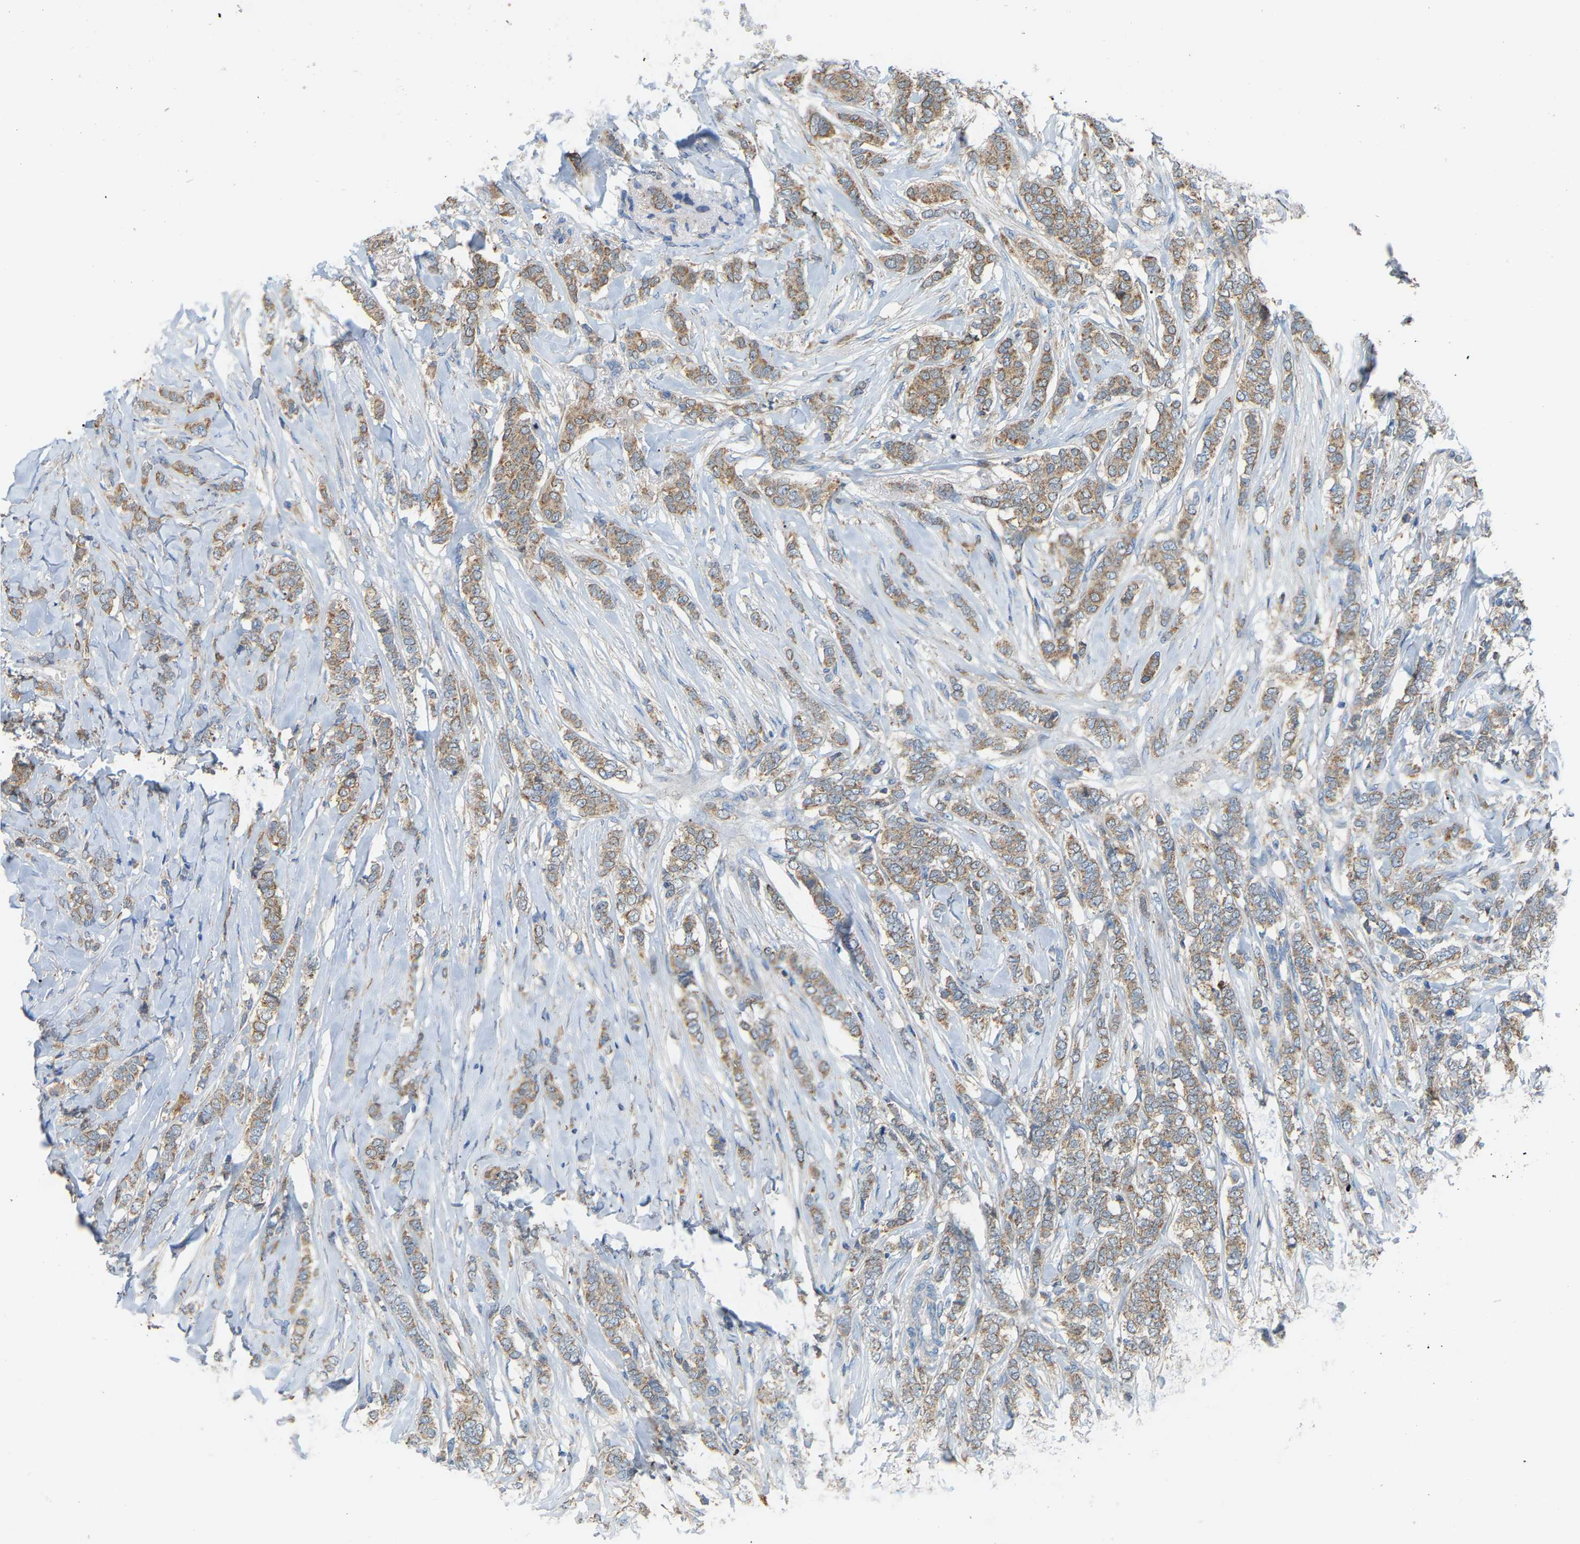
{"staining": {"intensity": "moderate", "quantity": ">75%", "location": "cytoplasmic/membranous"}, "tissue": "breast cancer", "cell_type": "Tumor cells", "image_type": "cancer", "snomed": [{"axis": "morphology", "description": "Lobular carcinoma"}, {"axis": "topography", "description": "Skin"}, {"axis": "topography", "description": "Breast"}], "caption": "This is a photomicrograph of immunohistochemistry staining of lobular carcinoma (breast), which shows moderate staining in the cytoplasmic/membranous of tumor cells.", "gene": "CROT", "patient": {"sex": "female", "age": 46}}